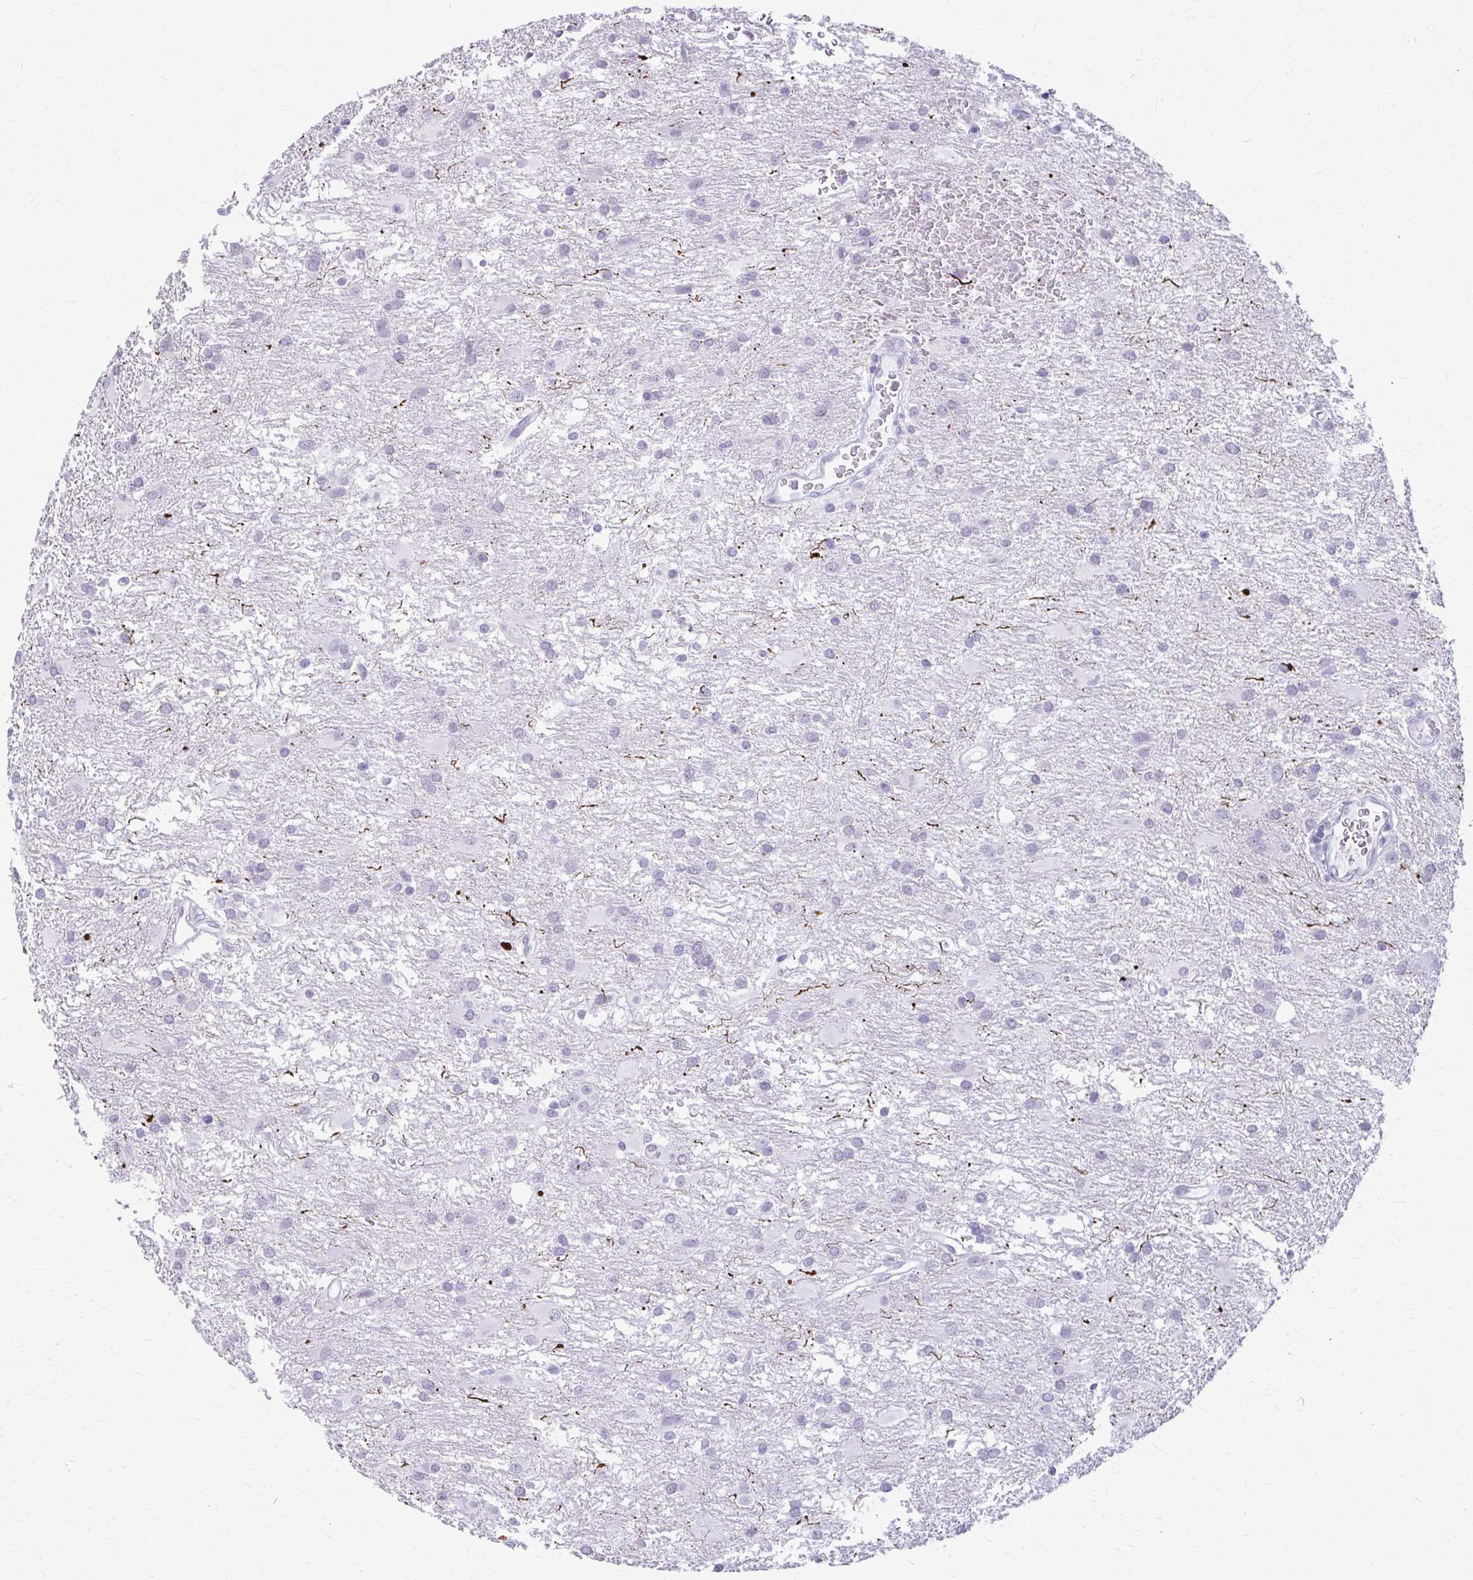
{"staining": {"intensity": "negative", "quantity": "none", "location": "none"}, "tissue": "glioma", "cell_type": "Tumor cells", "image_type": "cancer", "snomed": [{"axis": "morphology", "description": "Glioma, malignant, High grade"}, {"axis": "topography", "description": "Brain"}], "caption": "IHC photomicrograph of human malignant high-grade glioma stained for a protein (brown), which displays no positivity in tumor cells. Brightfield microscopy of immunohistochemistry (IHC) stained with DAB (brown) and hematoxylin (blue), captured at high magnification.", "gene": "KRT5", "patient": {"sex": "male", "age": 53}}